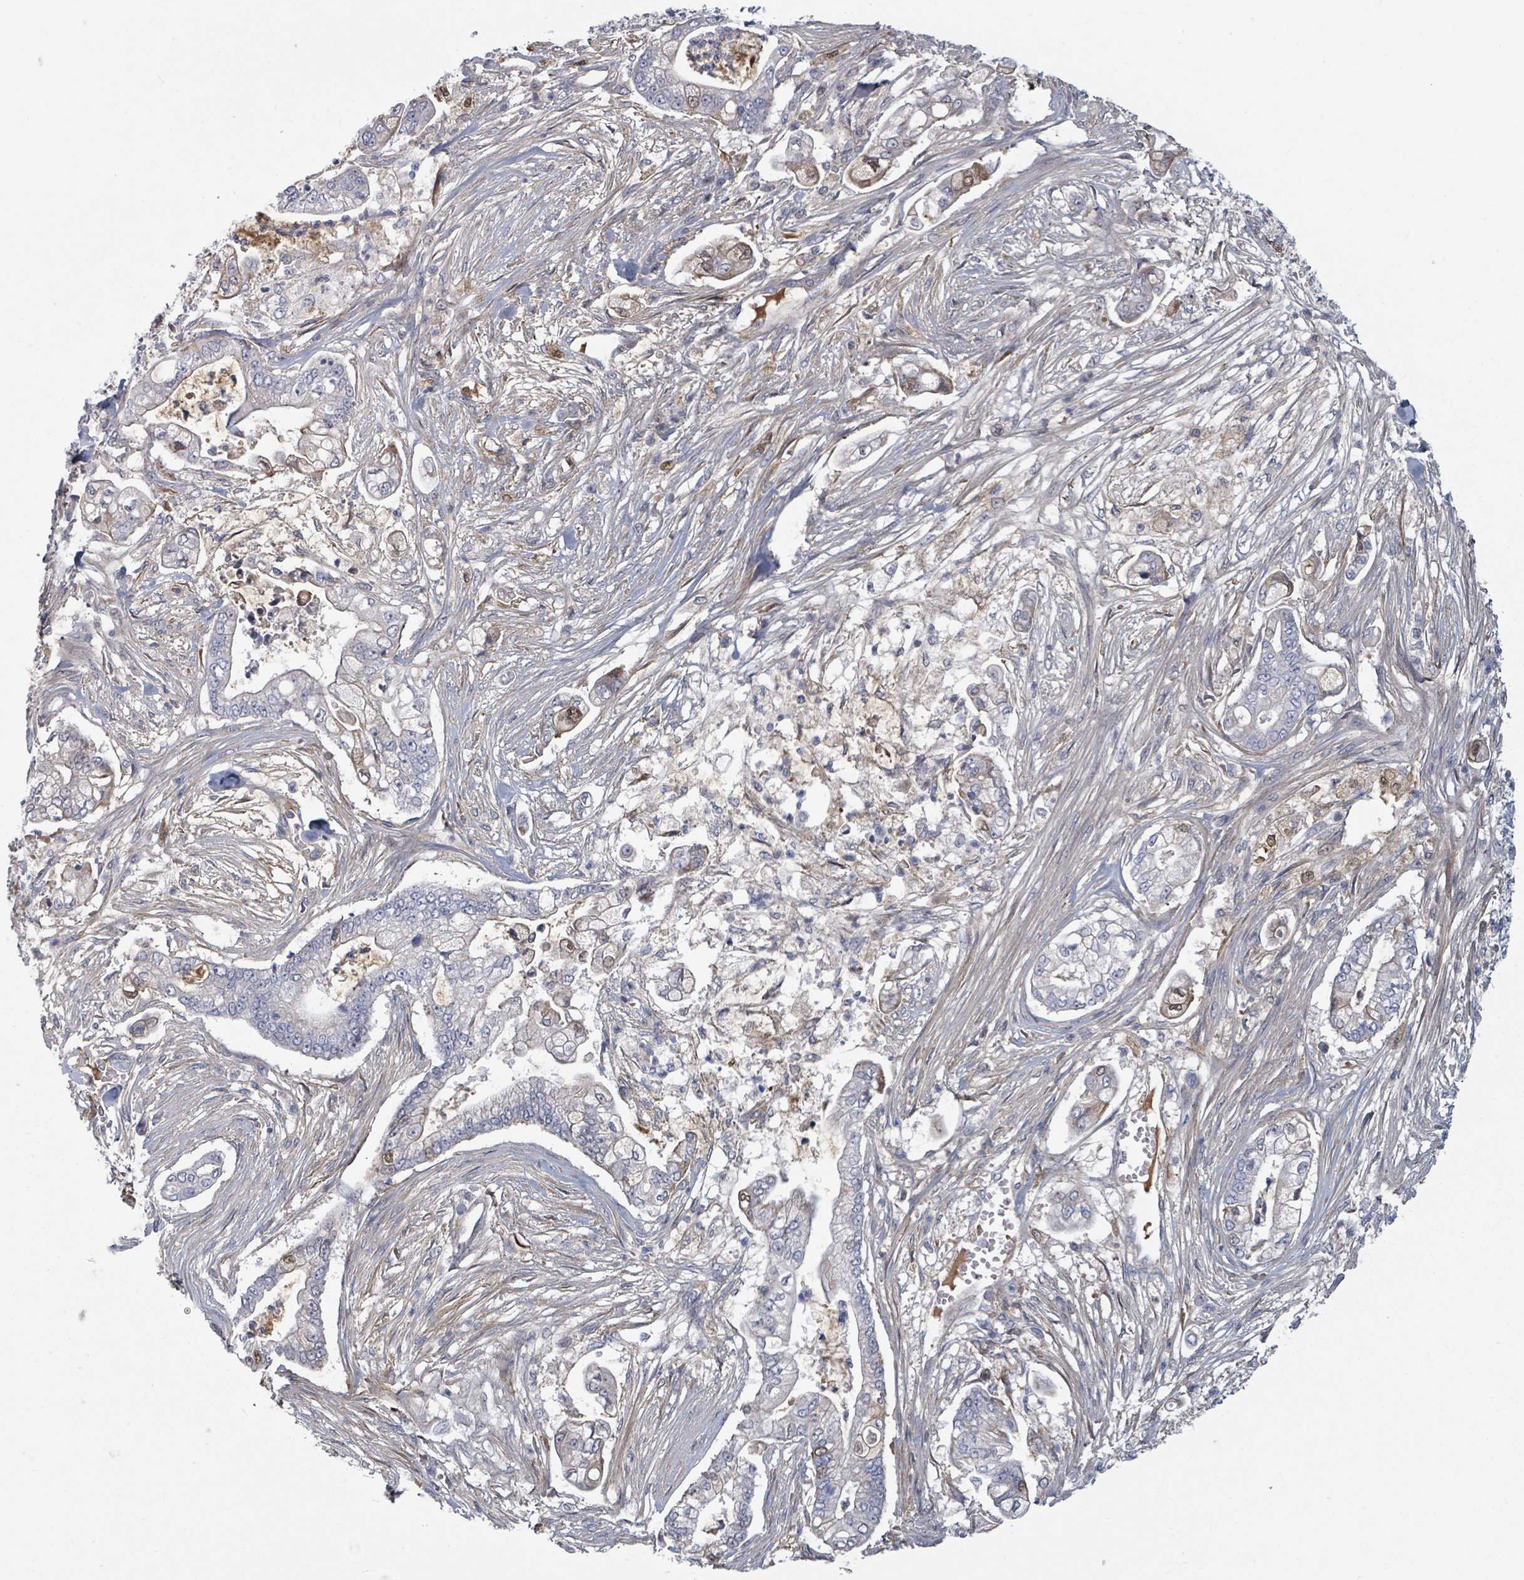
{"staining": {"intensity": "negative", "quantity": "none", "location": "none"}, "tissue": "pancreatic cancer", "cell_type": "Tumor cells", "image_type": "cancer", "snomed": [{"axis": "morphology", "description": "Adenocarcinoma, NOS"}, {"axis": "topography", "description": "Pancreas"}], "caption": "Pancreatic cancer (adenocarcinoma) stained for a protein using immunohistochemistry reveals no positivity tumor cells.", "gene": "GABBR1", "patient": {"sex": "female", "age": 69}}